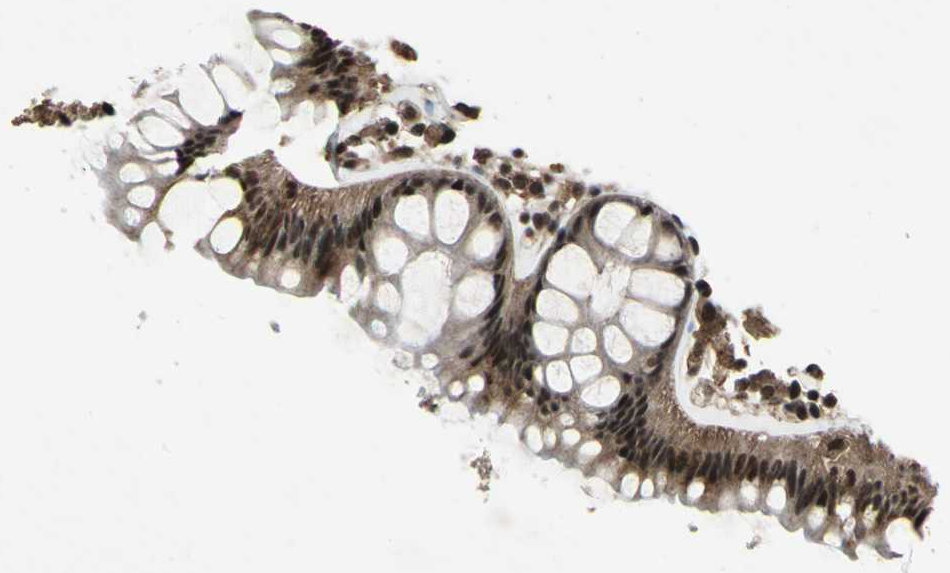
{"staining": {"intensity": "strong", "quantity": ">75%", "location": "cytoplasmic/membranous,nuclear"}, "tissue": "rectum", "cell_type": "Glandular cells", "image_type": "normal", "snomed": [{"axis": "morphology", "description": "Normal tissue, NOS"}, {"axis": "topography", "description": "Rectum"}], "caption": "Rectum was stained to show a protein in brown. There is high levels of strong cytoplasmic/membranous,nuclear positivity in approximately >75% of glandular cells.", "gene": "NR2C2", "patient": {"sex": "female", "age": 66}}